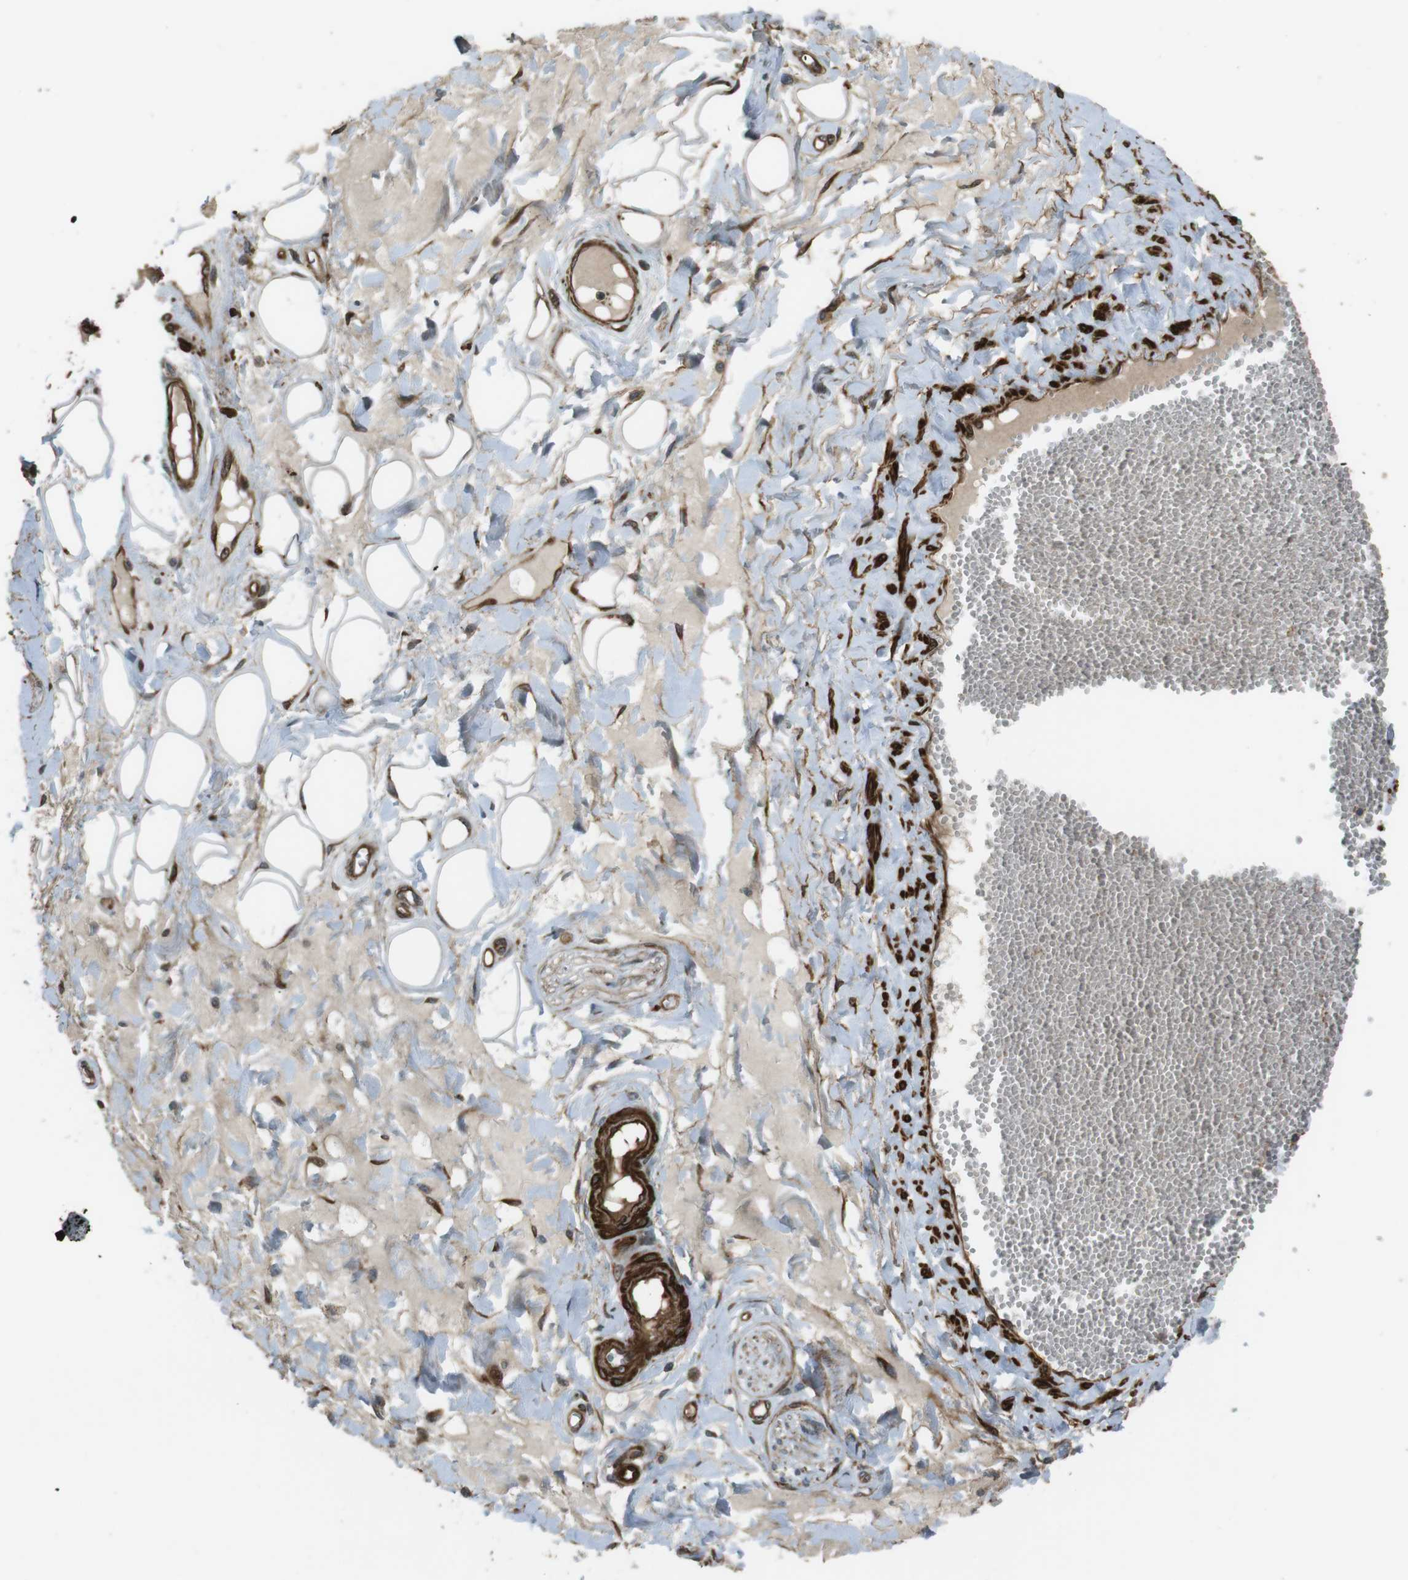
{"staining": {"intensity": "moderate", "quantity": ">75%", "location": "cytoplasmic/membranous"}, "tissue": "adipose tissue", "cell_type": "Adipocytes", "image_type": "normal", "snomed": [{"axis": "morphology", "description": "Normal tissue, NOS"}, {"axis": "morphology", "description": "Inflammation, NOS"}, {"axis": "topography", "description": "Salivary gland"}, {"axis": "topography", "description": "Peripheral nerve tissue"}], "caption": "Protein staining of unremarkable adipose tissue displays moderate cytoplasmic/membranous expression in approximately >75% of adipocytes.", "gene": "MSRB3", "patient": {"sex": "female", "age": 75}}